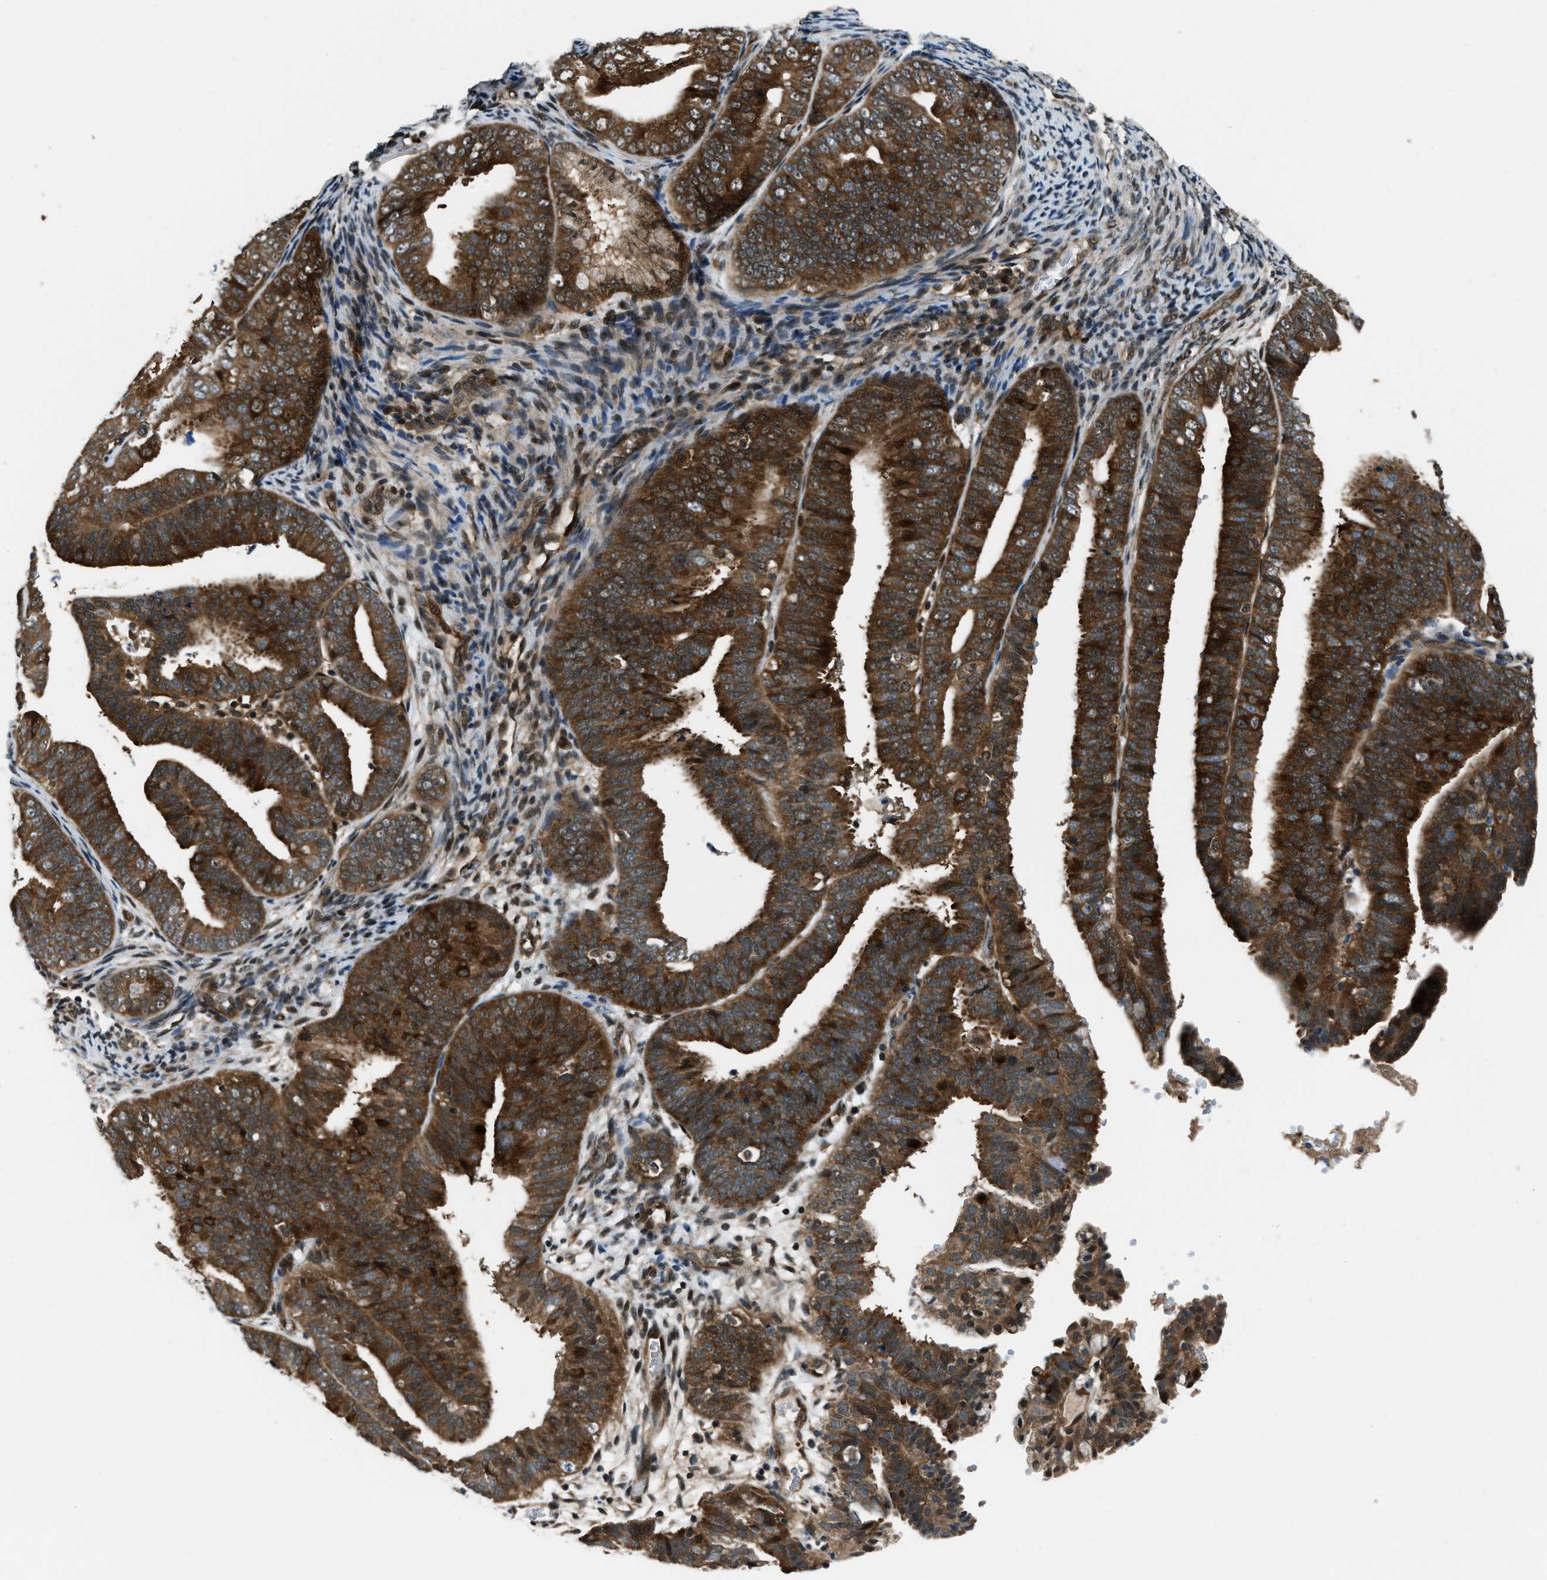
{"staining": {"intensity": "strong", "quantity": ">75%", "location": "cytoplasmic/membranous,nuclear"}, "tissue": "endometrial cancer", "cell_type": "Tumor cells", "image_type": "cancer", "snomed": [{"axis": "morphology", "description": "Adenocarcinoma, NOS"}, {"axis": "topography", "description": "Endometrium"}], "caption": "DAB (3,3'-diaminobenzidine) immunohistochemical staining of endometrial cancer (adenocarcinoma) exhibits strong cytoplasmic/membranous and nuclear protein staining in approximately >75% of tumor cells. The protein of interest is stained brown, and the nuclei are stained in blue (DAB (3,3'-diaminobenzidine) IHC with brightfield microscopy, high magnification).", "gene": "NUDCD3", "patient": {"sex": "female", "age": 63}}